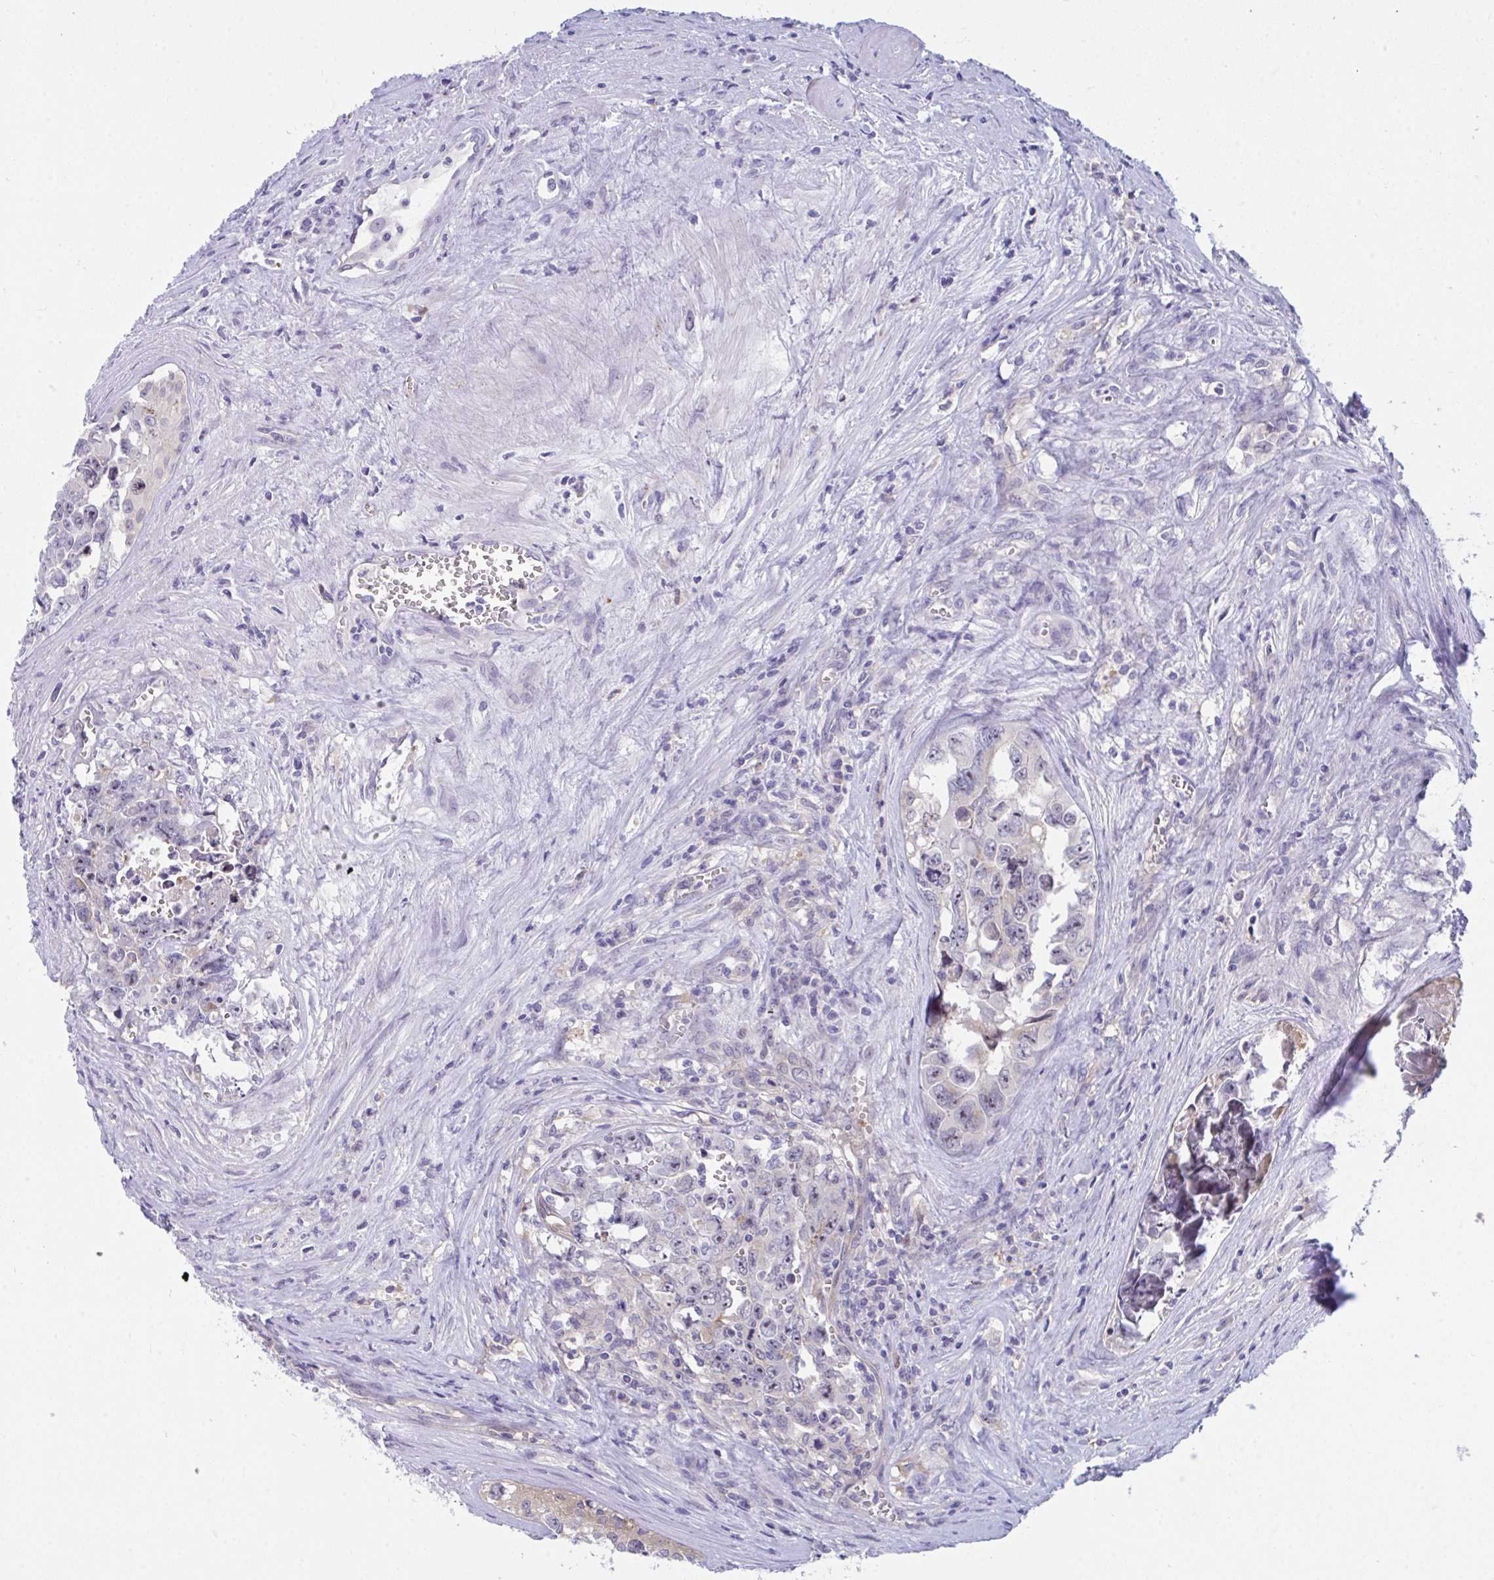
{"staining": {"intensity": "weak", "quantity": ">75%", "location": "nuclear"}, "tissue": "testis cancer", "cell_type": "Tumor cells", "image_type": "cancer", "snomed": [{"axis": "morphology", "description": "Carcinoma, Embryonal, NOS"}, {"axis": "topography", "description": "Testis"}], "caption": "Immunohistochemical staining of human embryonal carcinoma (testis) exhibits low levels of weak nuclear protein staining in approximately >75% of tumor cells.", "gene": "CENPQ", "patient": {"sex": "male", "age": 24}}